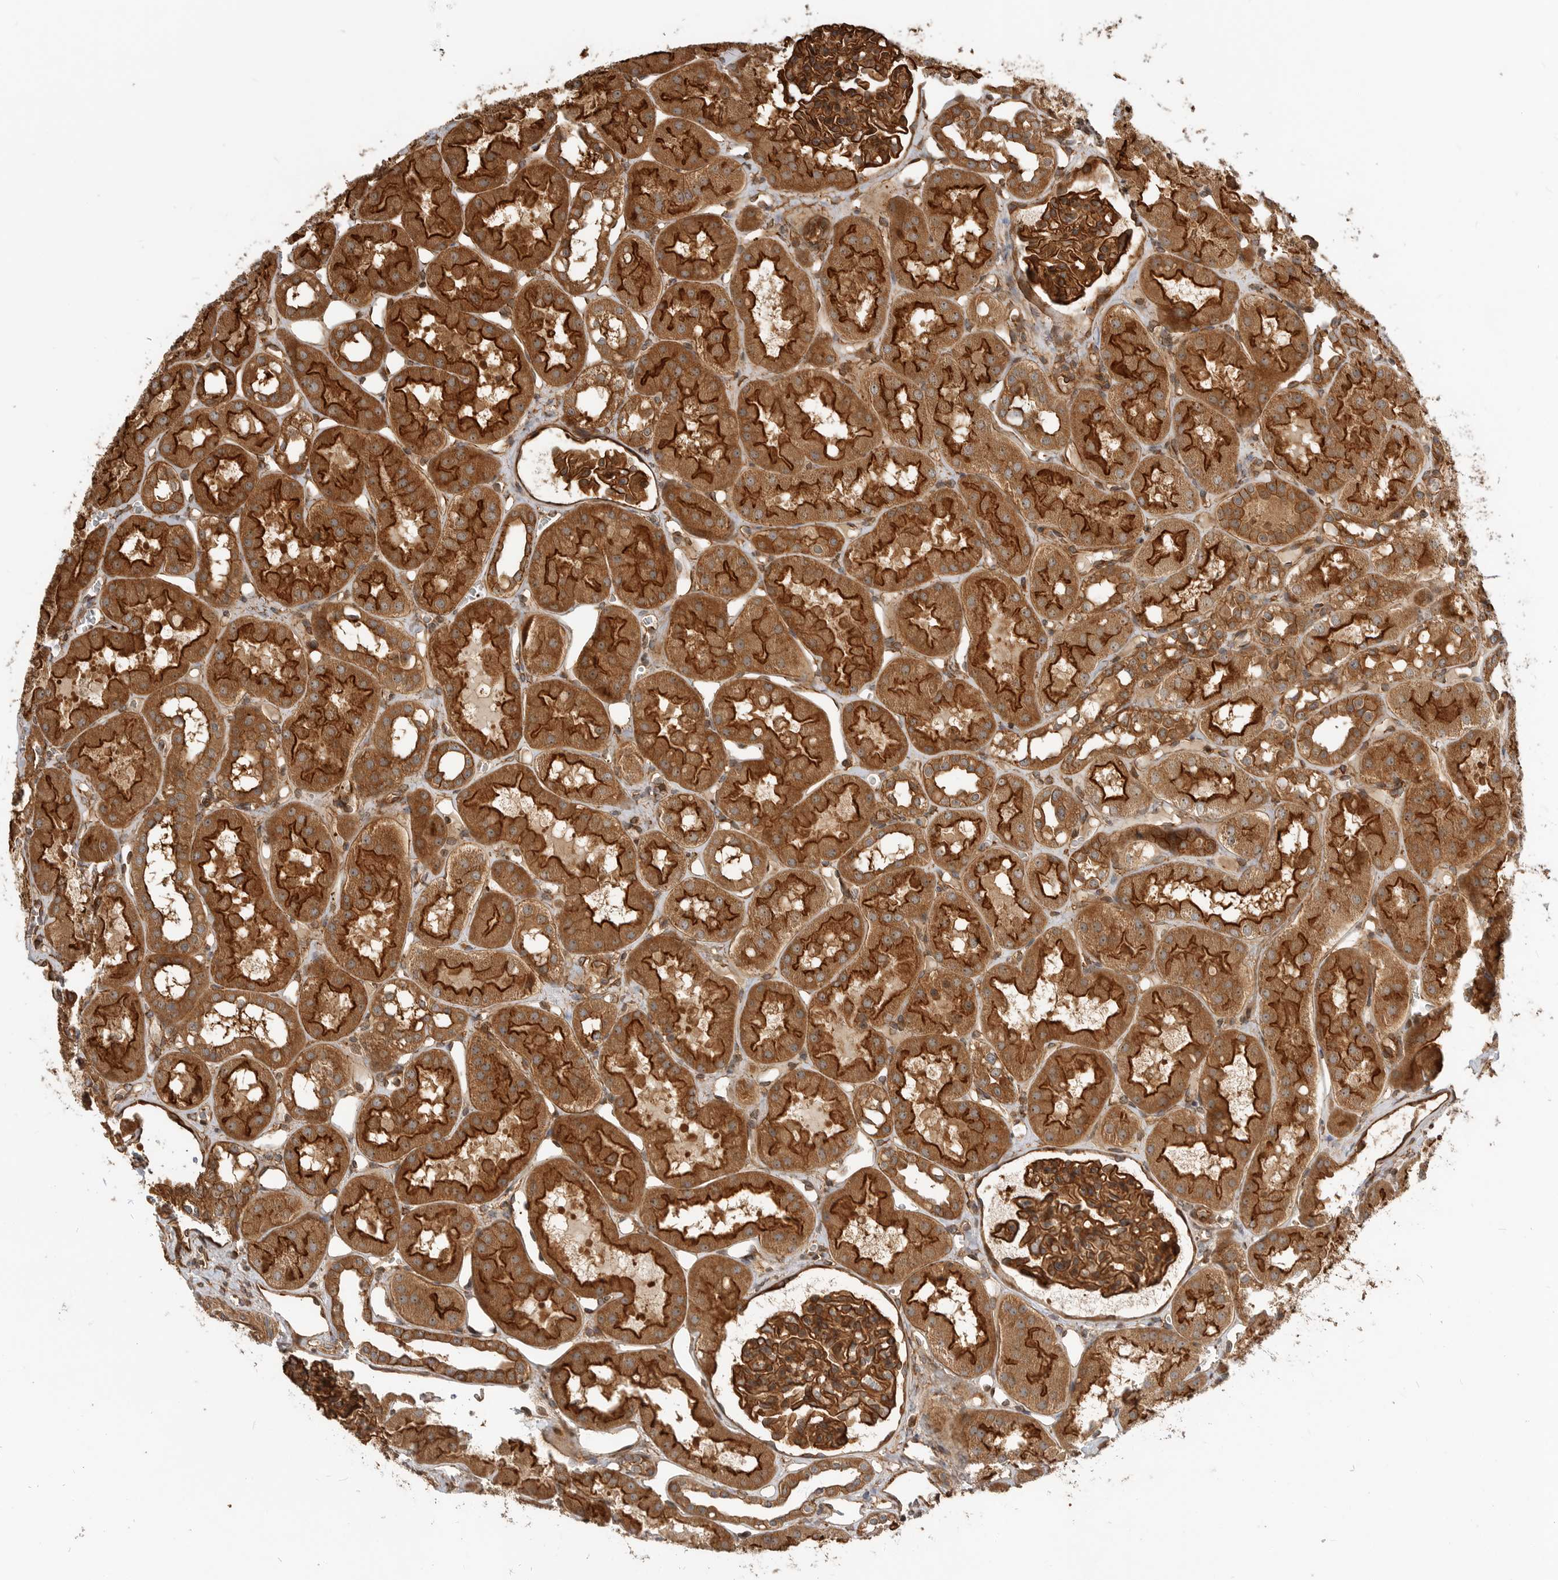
{"staining": {"intensity": "strong", "quantity": ">75%", "location": "cytoplasmic/membranous"}, "tissue": "kidney", "cell_type": "Cells in glomeruli", "image_type": "normal", "snomed": [{"axis": "morphology", "description": "Normal tissue, NOS"}, {"axis": "topography", "description": "Kidney"}], "caption": "DAB (3,3'-diaminobenzidine) immunohistochemical staining of normal kidney reveals strong cytoplasmic/membranous protein positivity in about >75% of cells in glomeruli.", "gene": "GPATCH2", "patient": {"sex": "male", "age": 16}}